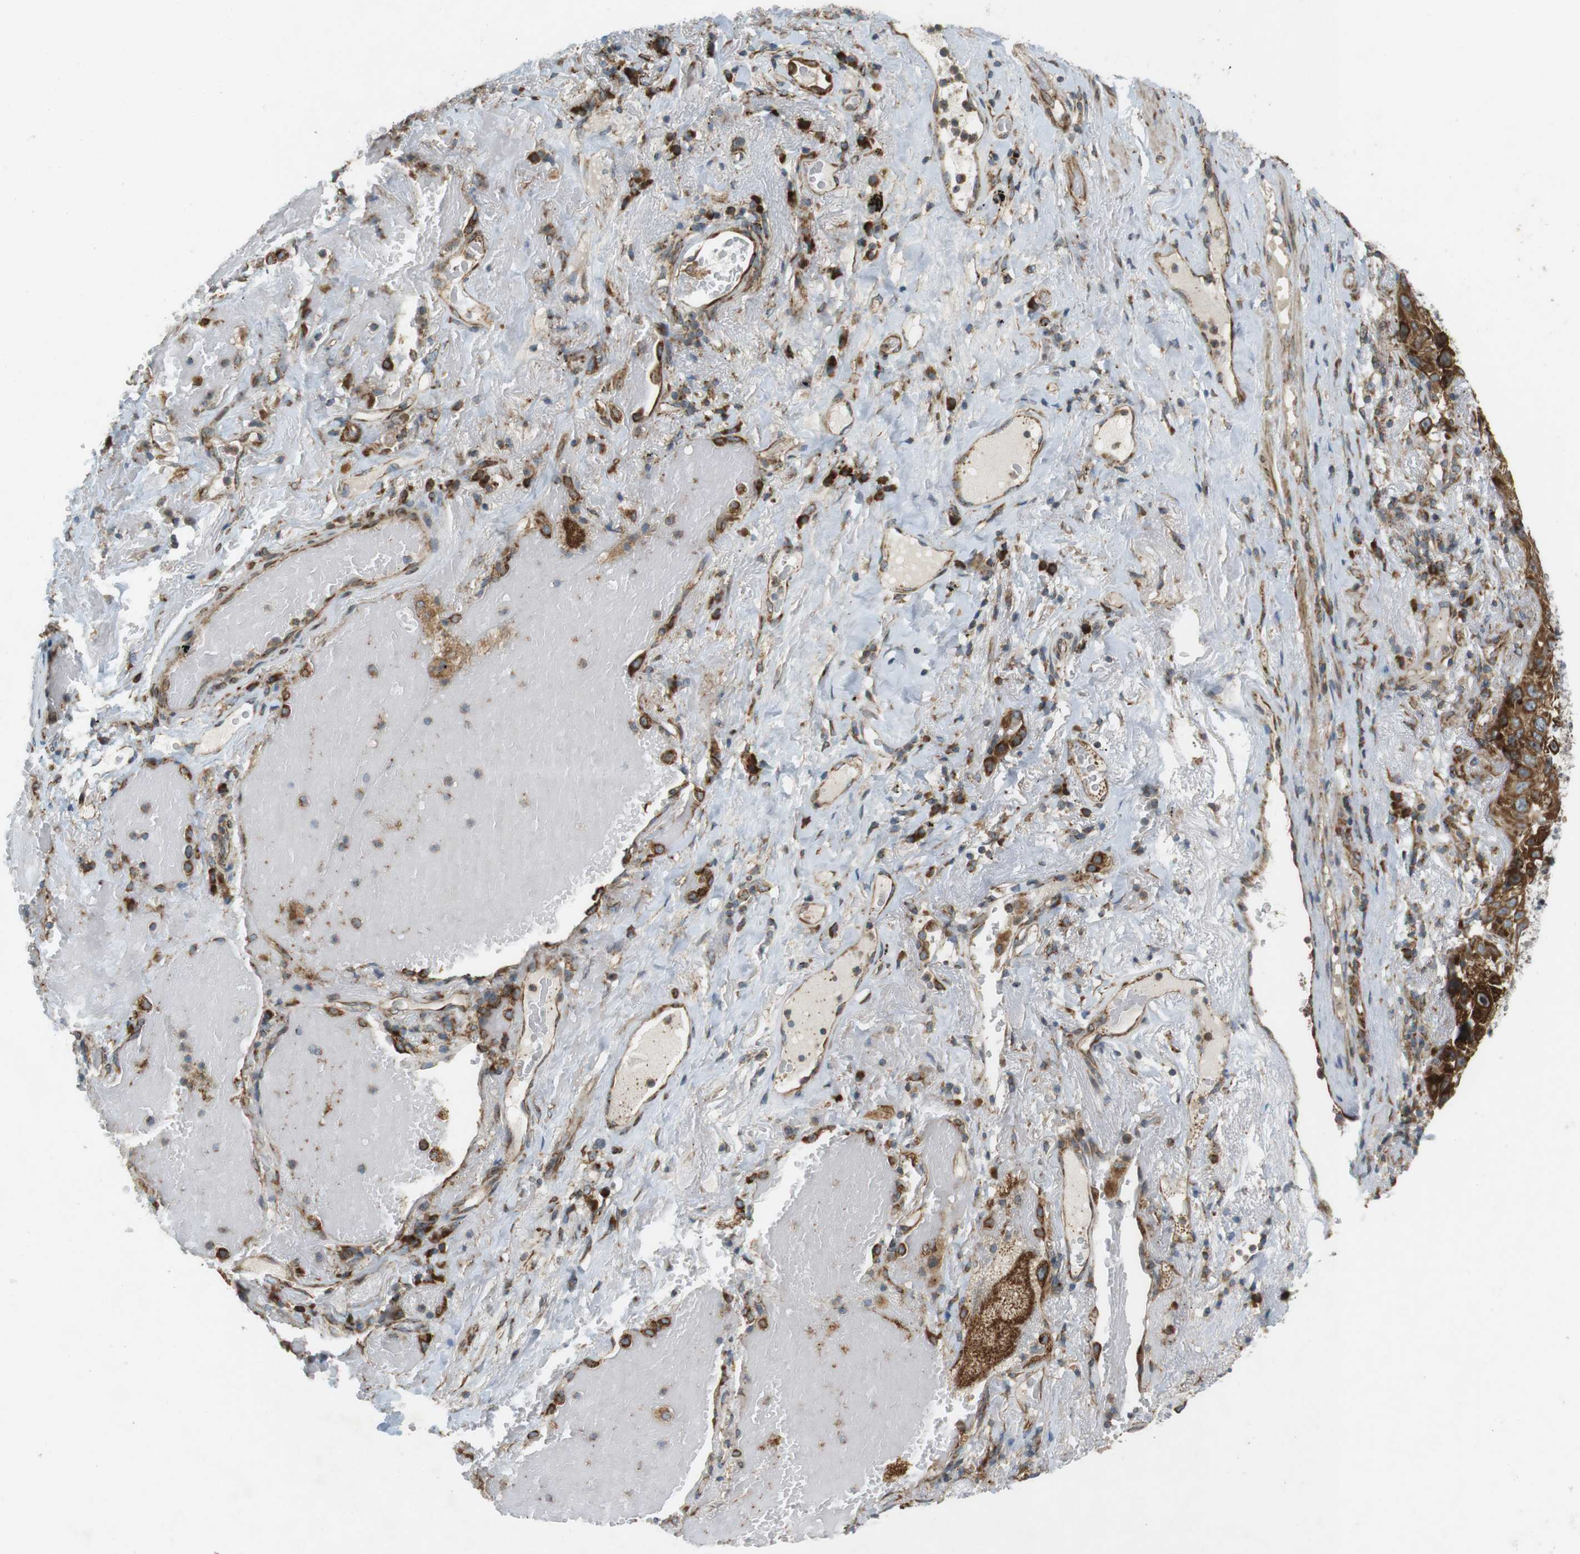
{"staining": {"intensity": "strong", "quantity": ">75%", "location": "cytoplasmic/membranous"}, "tissue": "lung cancer", "cell_type": "Tumor cells", "image_type": "cancer", "snomed": [{"axis": "morphology", "description": "Squamous cell carcinoma, NOS"}, {"axis": "topography", "description": "Lung"}], "caption": "Immunohistochemistry (IHC) staining of lung cancer (squamous cell carcinoma), which displays high levels of strong cytoplasmic/membranous staining in about >75% of tumor cells indicating strong cytoplasmic/membranous protein expression. The staining was performed using DAB (brown) for protein detection and nuclei were counterstained in hematoxylin (blue).", "gene": "SLC41A1", "patient": {"sex": "male", "age": 57}}